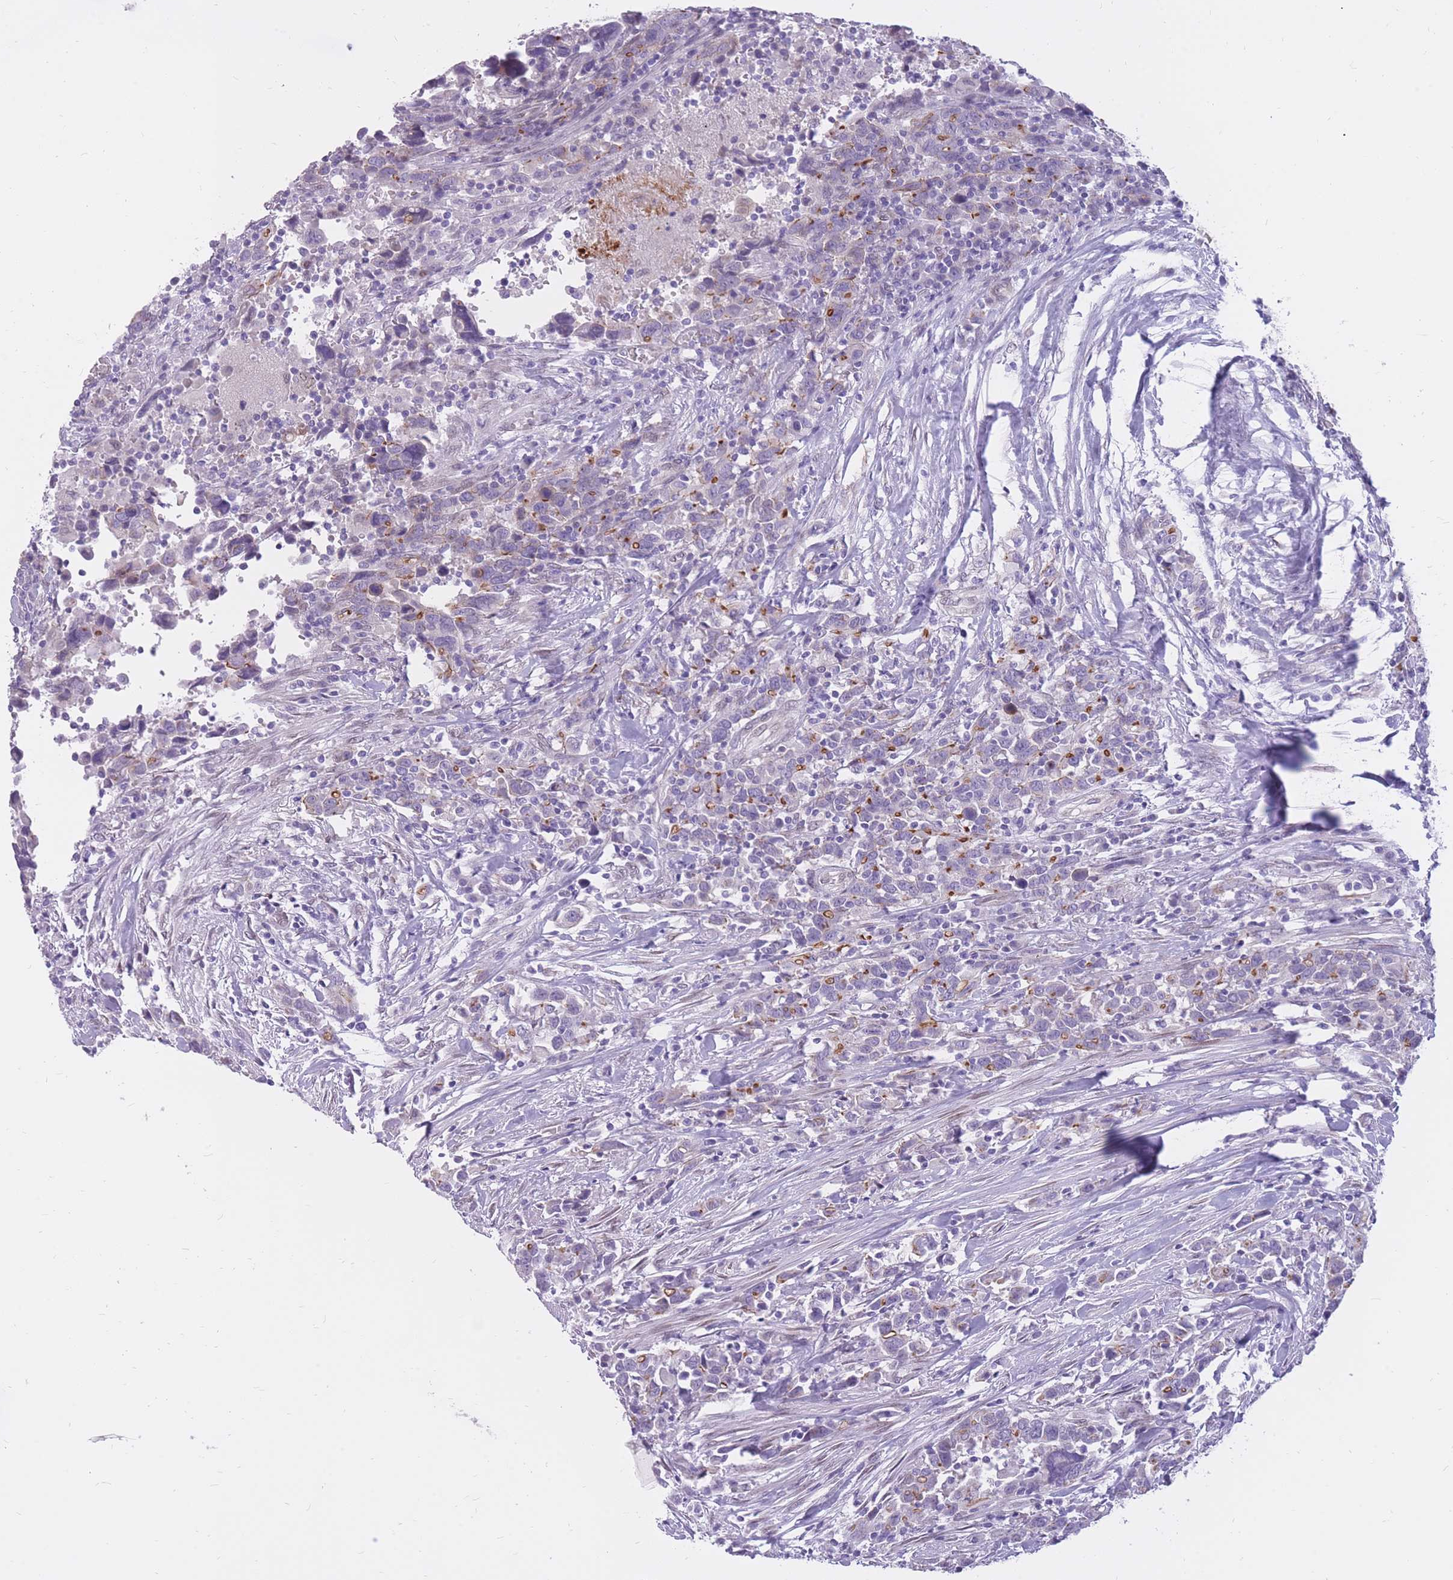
{"staining": {"intensity": "negative", "quantity": "none", "location": "none"}, "tissue": "urothelial cancer", "cell_type": "Tumor cells", "image_type": "cancer", "snomed": [{"axis": "morphology", "description": "Urothelial carcinoma, High grade"}, {"axis": "topography", "description": "Urinary bladder"}], "caption": "High-grade urothelial carcinoma stained for a protein using IHC shows no positivity tumor cells.", "gene": "HOOK2", "patient": {"sex": "male", "age": 61}}